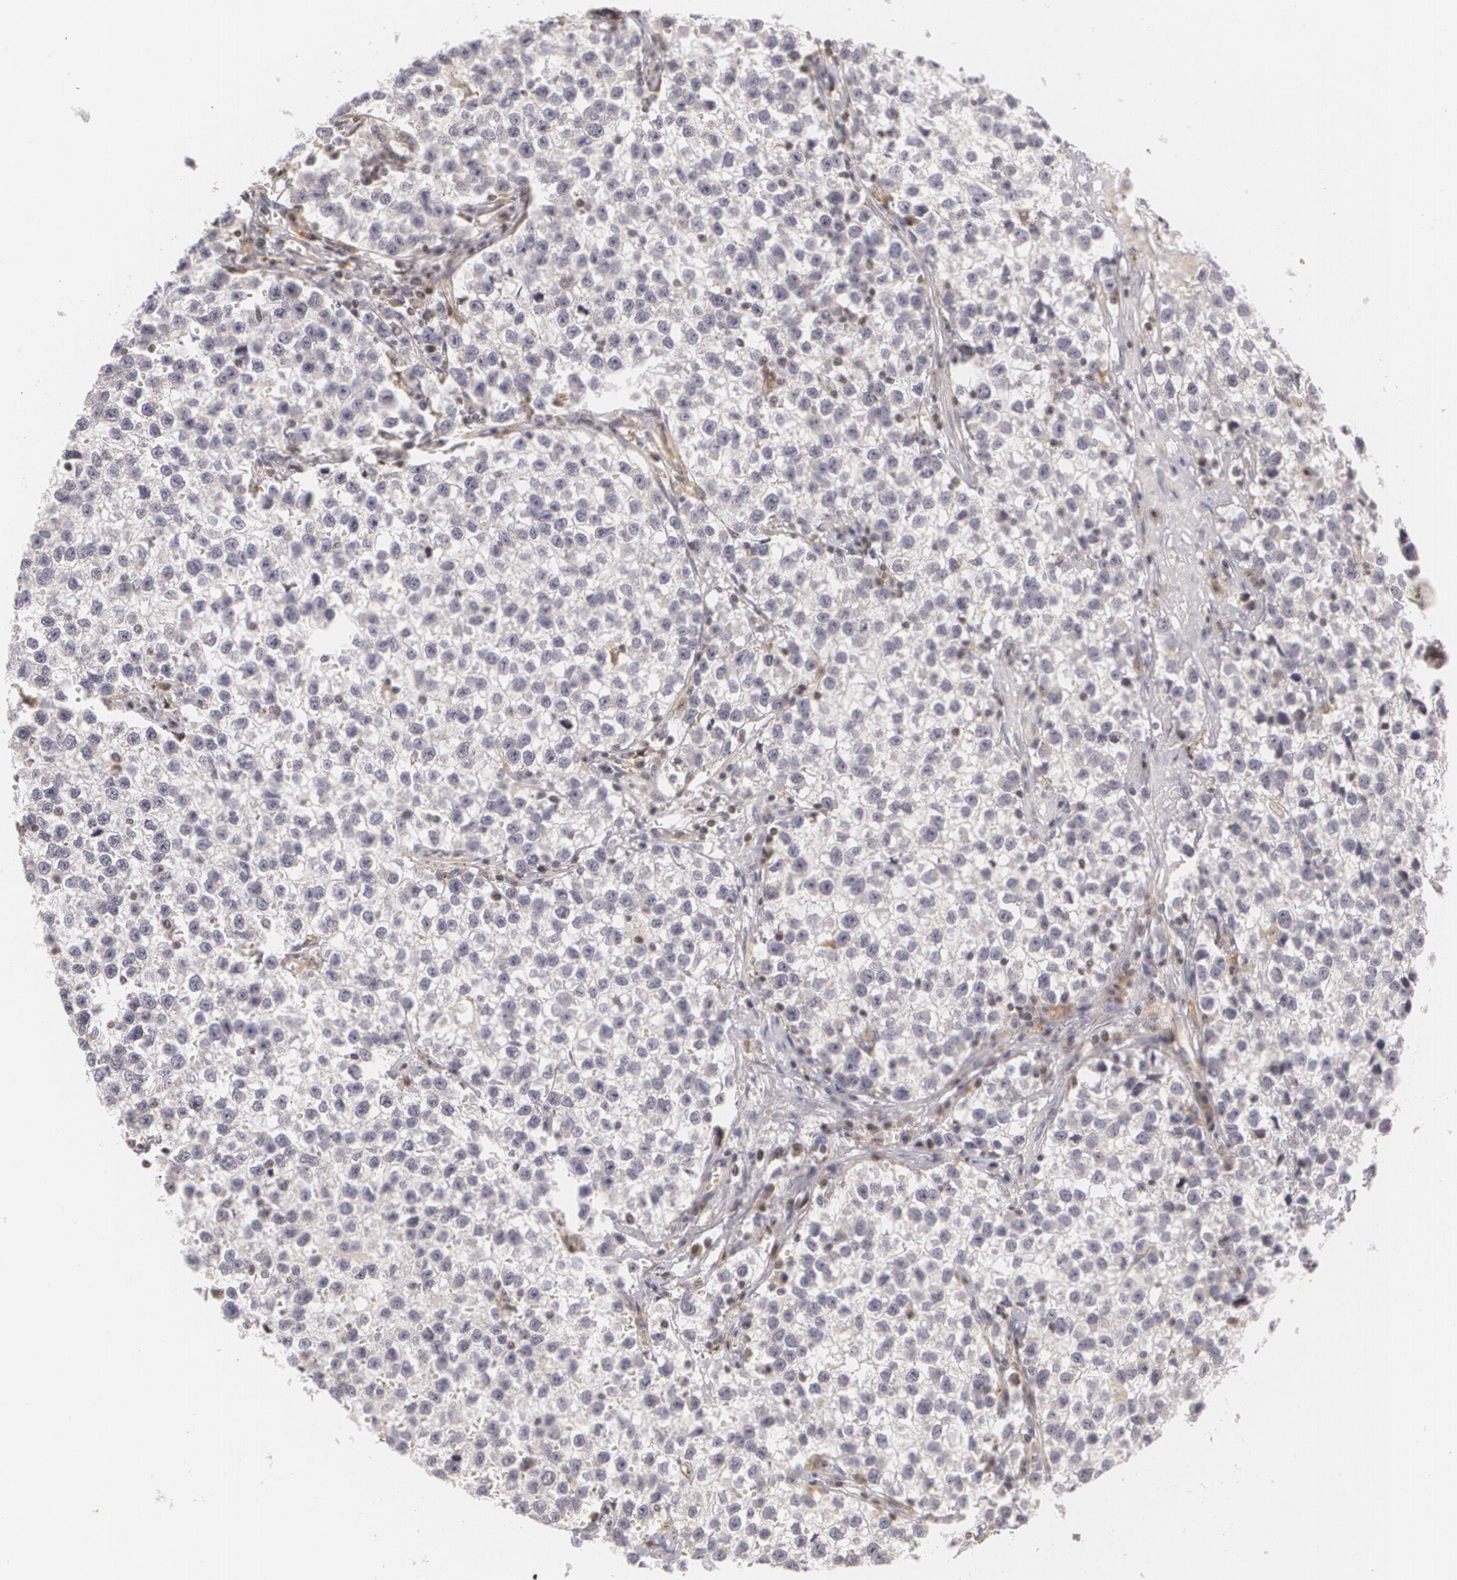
{"staining": {"intensity": "negative", "quantity": "none", "location": "none"}, "tissue": "testis cancer", "cell_type": "Tumor cells", "image_type": "cancer", "snomed": [{"axis": "morphology", "description": "Seminoma, NOS"}, {"axis": "topography", "description": "Testis"}], "caption": "This is a image of IHC staining of testis seminoma, which shows no positivity in tumor cells.", "gene": "VAV3", "patient": {"sex": "male", "age": 35}}